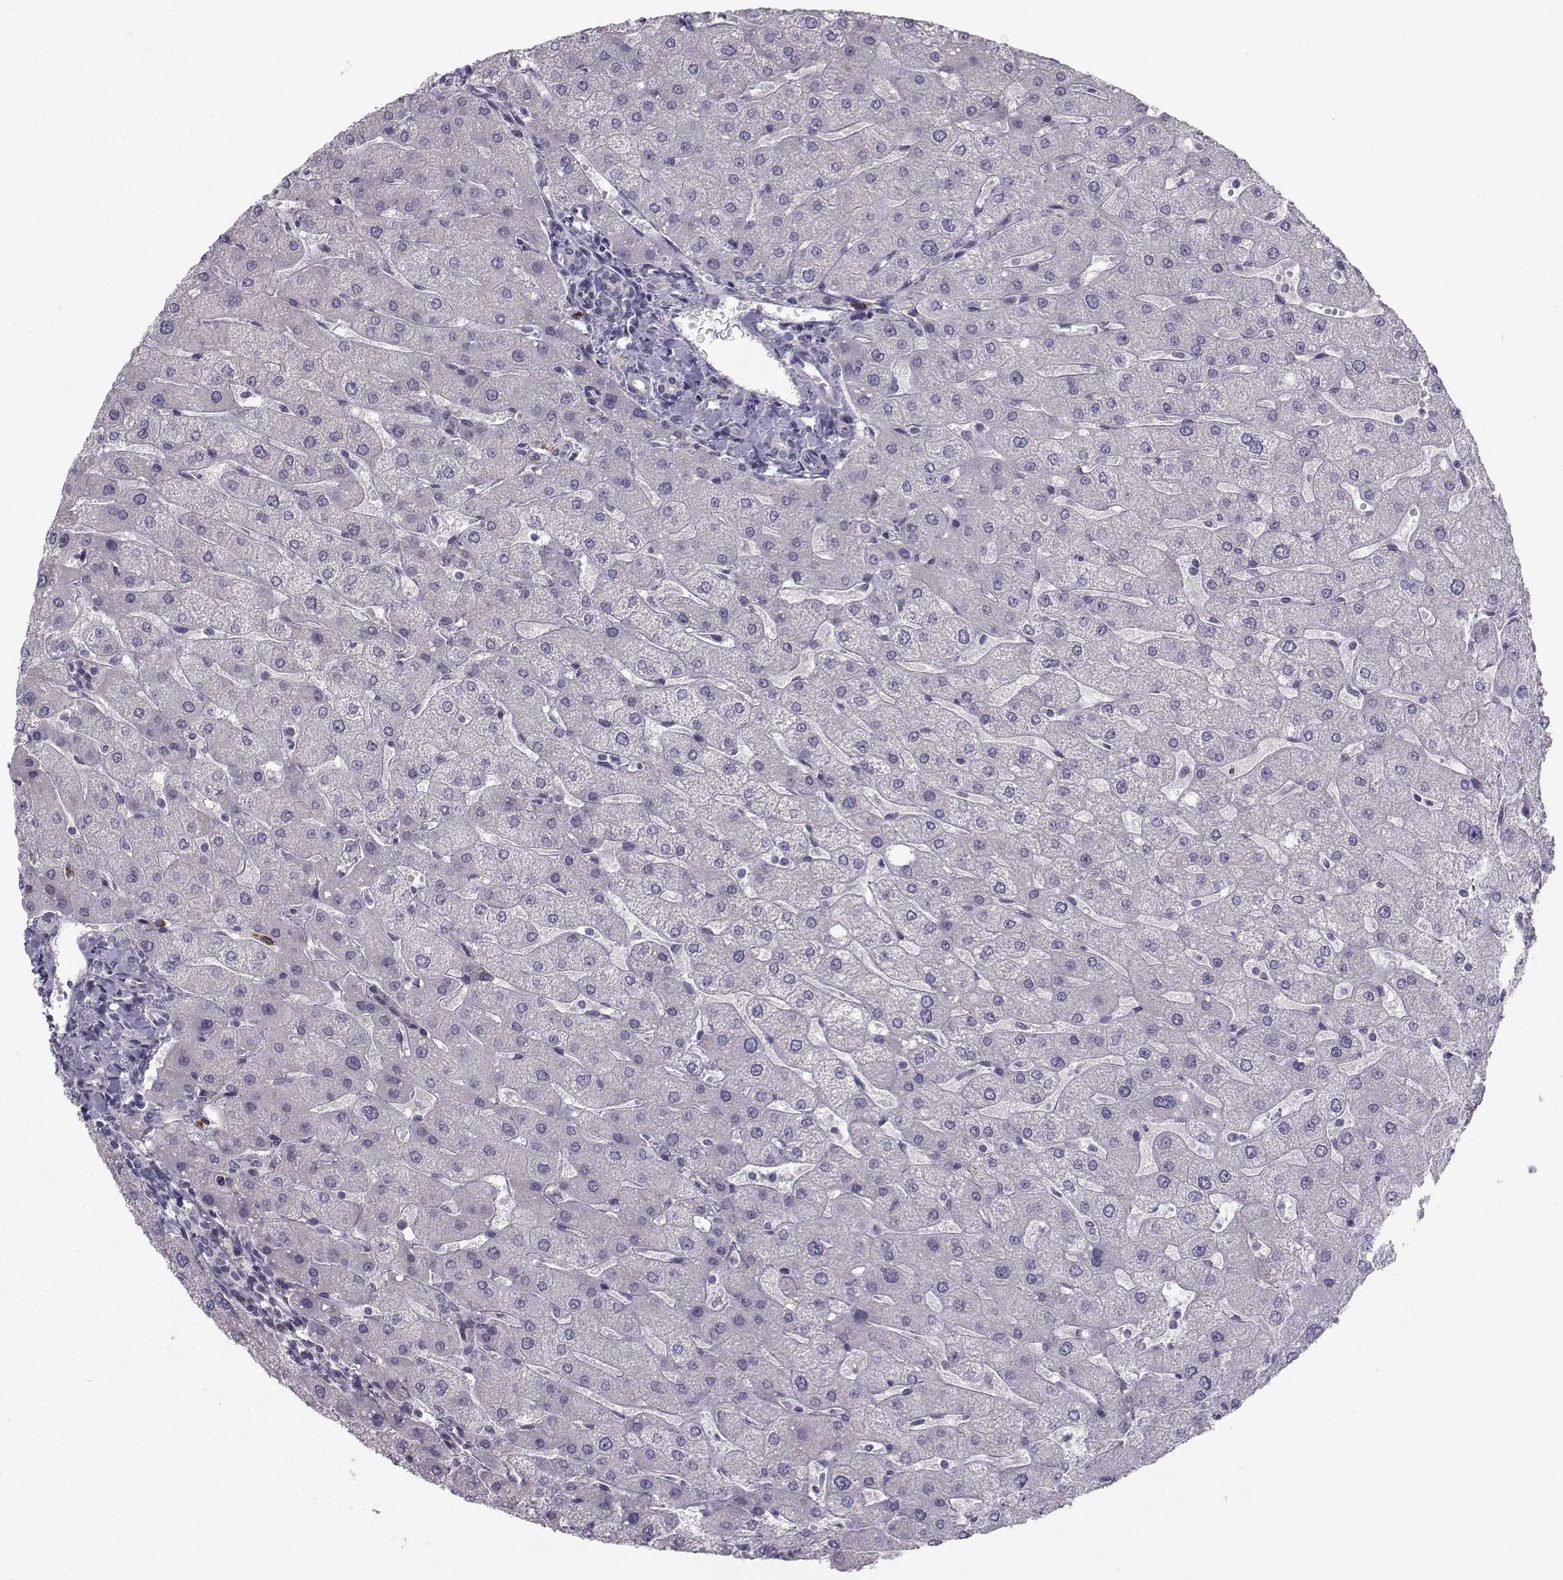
{"staining": {"intensity": "negative", "quantity": "none", "location": "none"}, "tissue": "liver", "cell_type": "Cholangiocytes", "image_type": "normal", "snomed": [{"axis": "morphology", "description": "Normal tissue, NOS"}, {"axis": "topography", "description": "Liver"}], "caption": "Image shows no protein expression in cholangiocytes of normal liver.", "gene": "LRP8", "patient": {"sex": "male", "age": 67}}